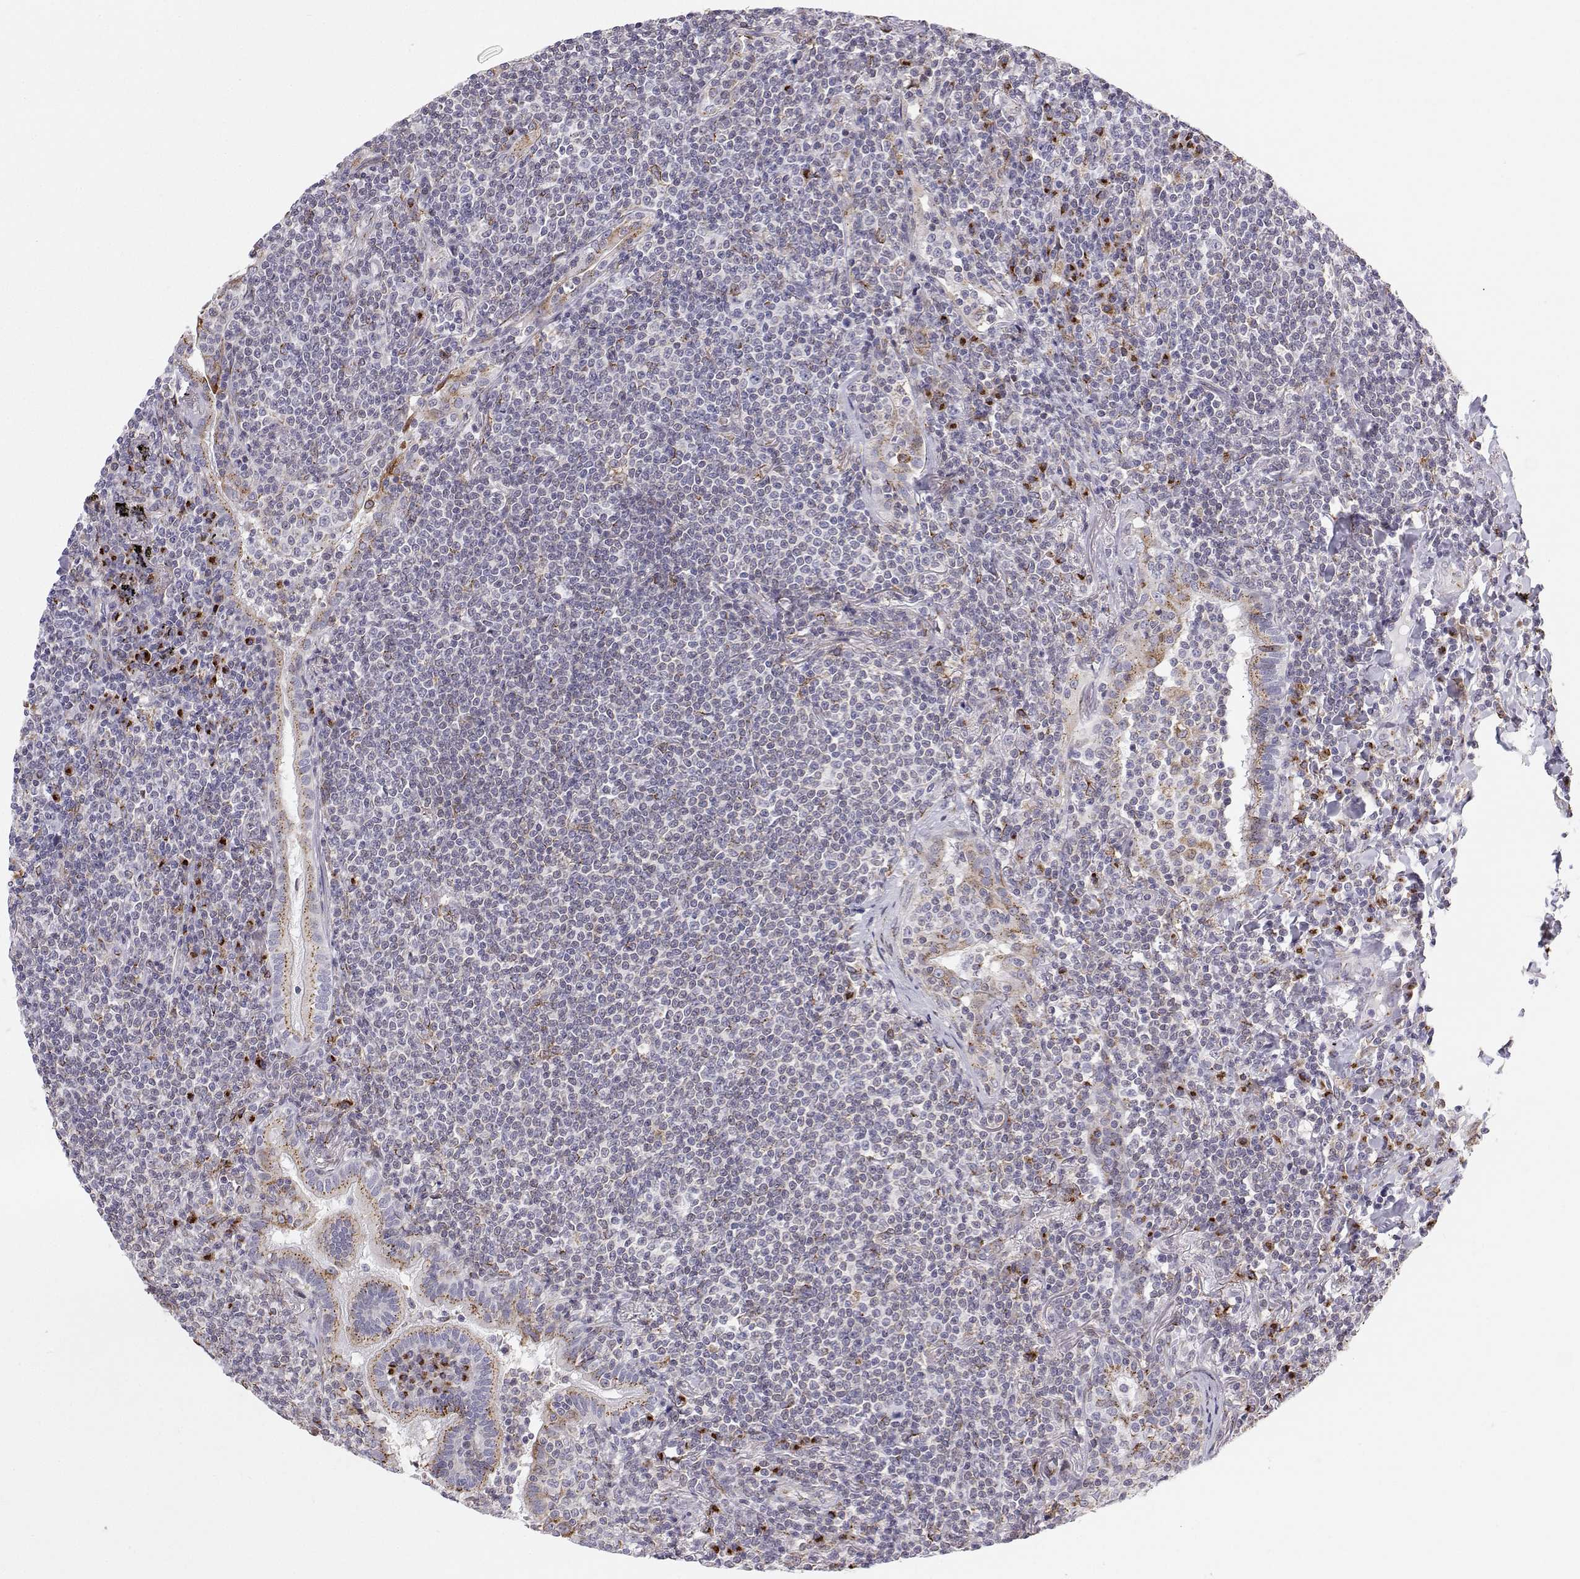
{"staining": {"intensity": "negative", "quantity": "none", "location": "none"}, "tissue": "lymphoma", "cell_type": "Tumor cells", "image_type": "cancer", "snomed": [{"axis": "morphology", "description": "Malignant lymphoma, non-Hodgkin's type, Low grade"}, {"axis": "topography", "description": "Lung"}], "caption": "Immunohistochemical staining of low-grade malignant lymphoma, non-Hodgkin's type exhibits no significant expression in tumor cells. (DAB IHC with hematoxylin counter stain).", "gene": "STARD13", "patient": {"sex": "female", "age": 71}}